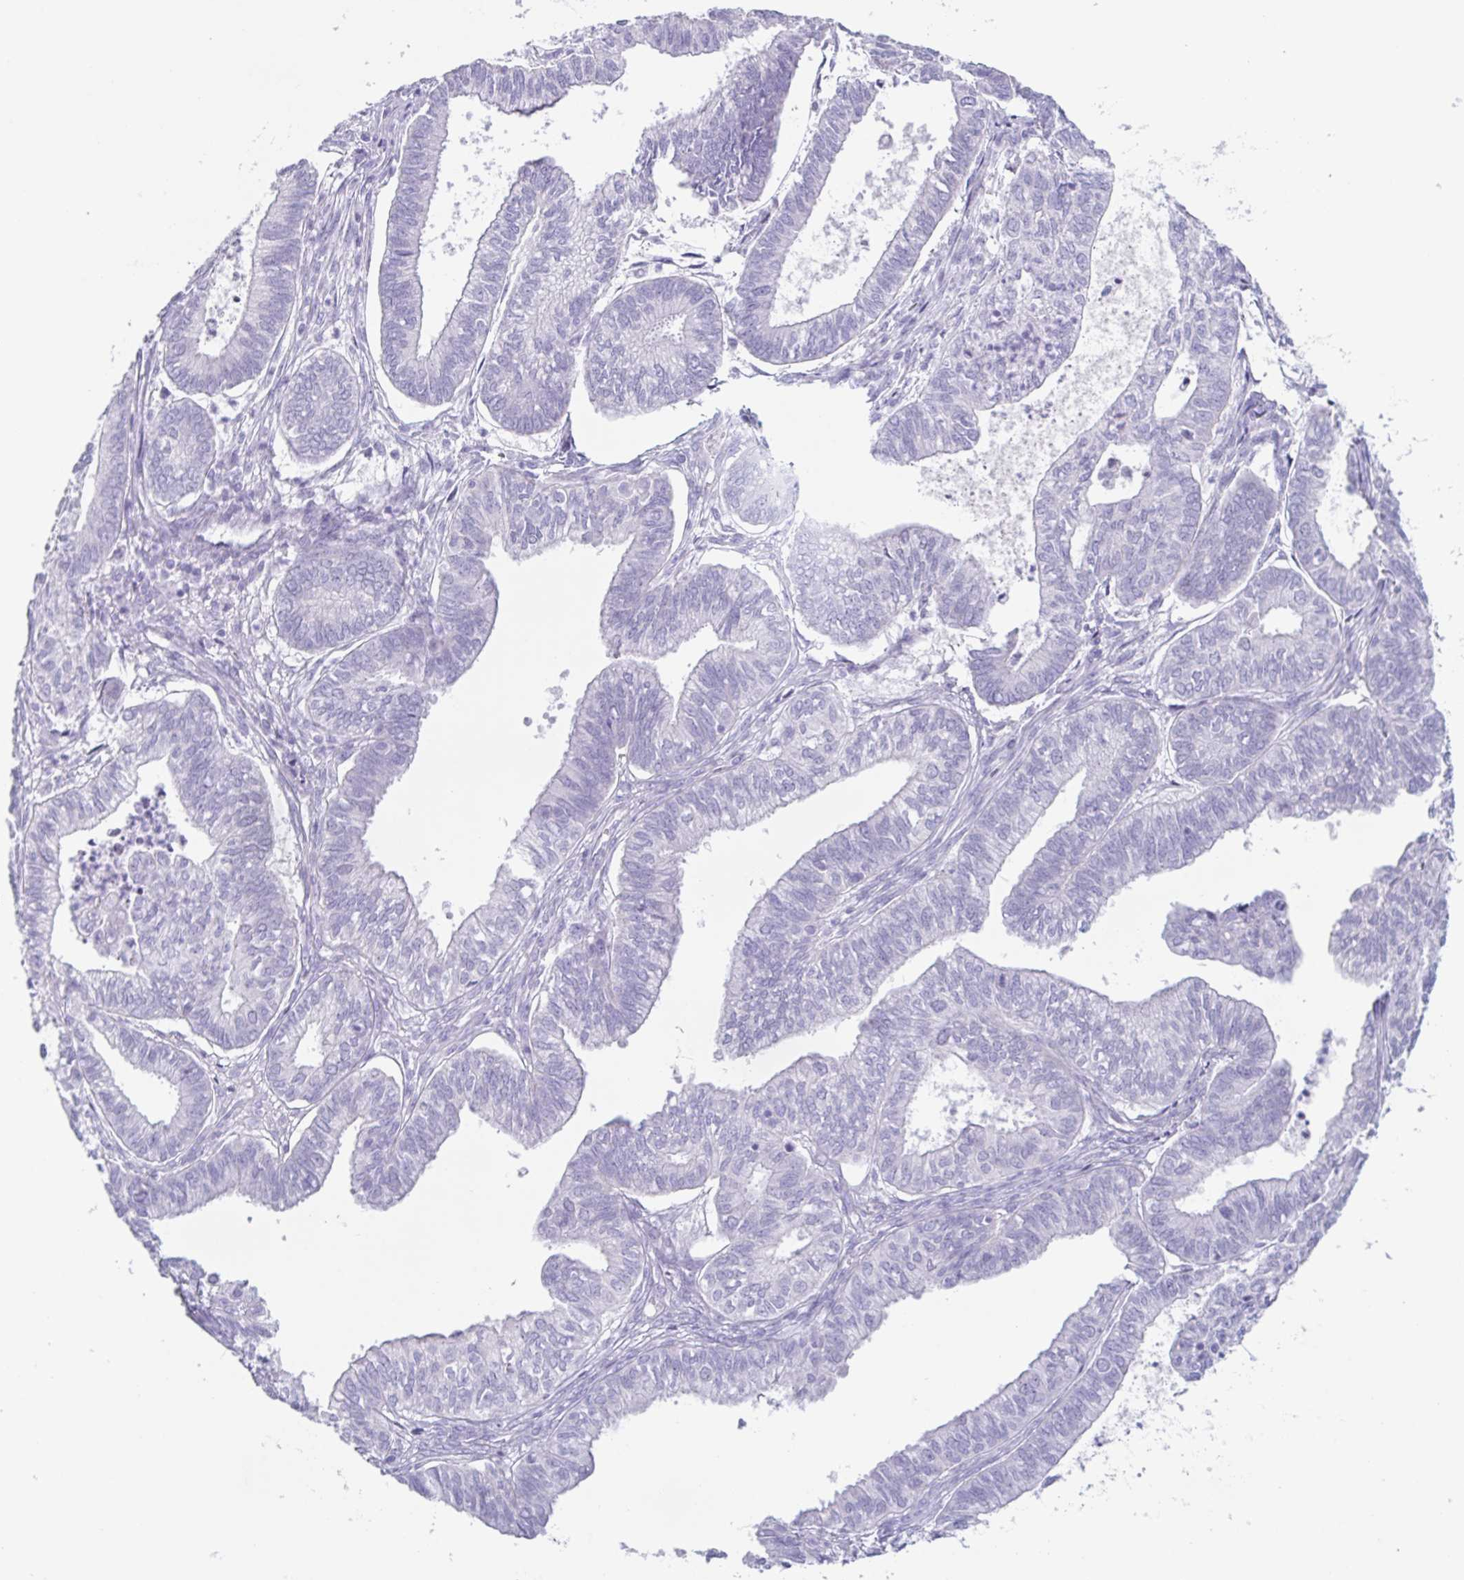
{"staining": {"intensity": "negative", "quantity": "none", "location": "none"}, "tissue": "ovarian cancer", "cell_type": "Tumor cells", "image_type": "cancer", "snomed": [{"axis": "morphology", "description": "Carcinoma, endometroid"}, {"axis": "topography", "description": "Ovary"}], "caption": "Histopathology image shows no significant protein staining in tumor cells of endometroid carcinoma (ovarian).", "gene": "PRR27", "patient": {"sex": "female", "age": 64}}